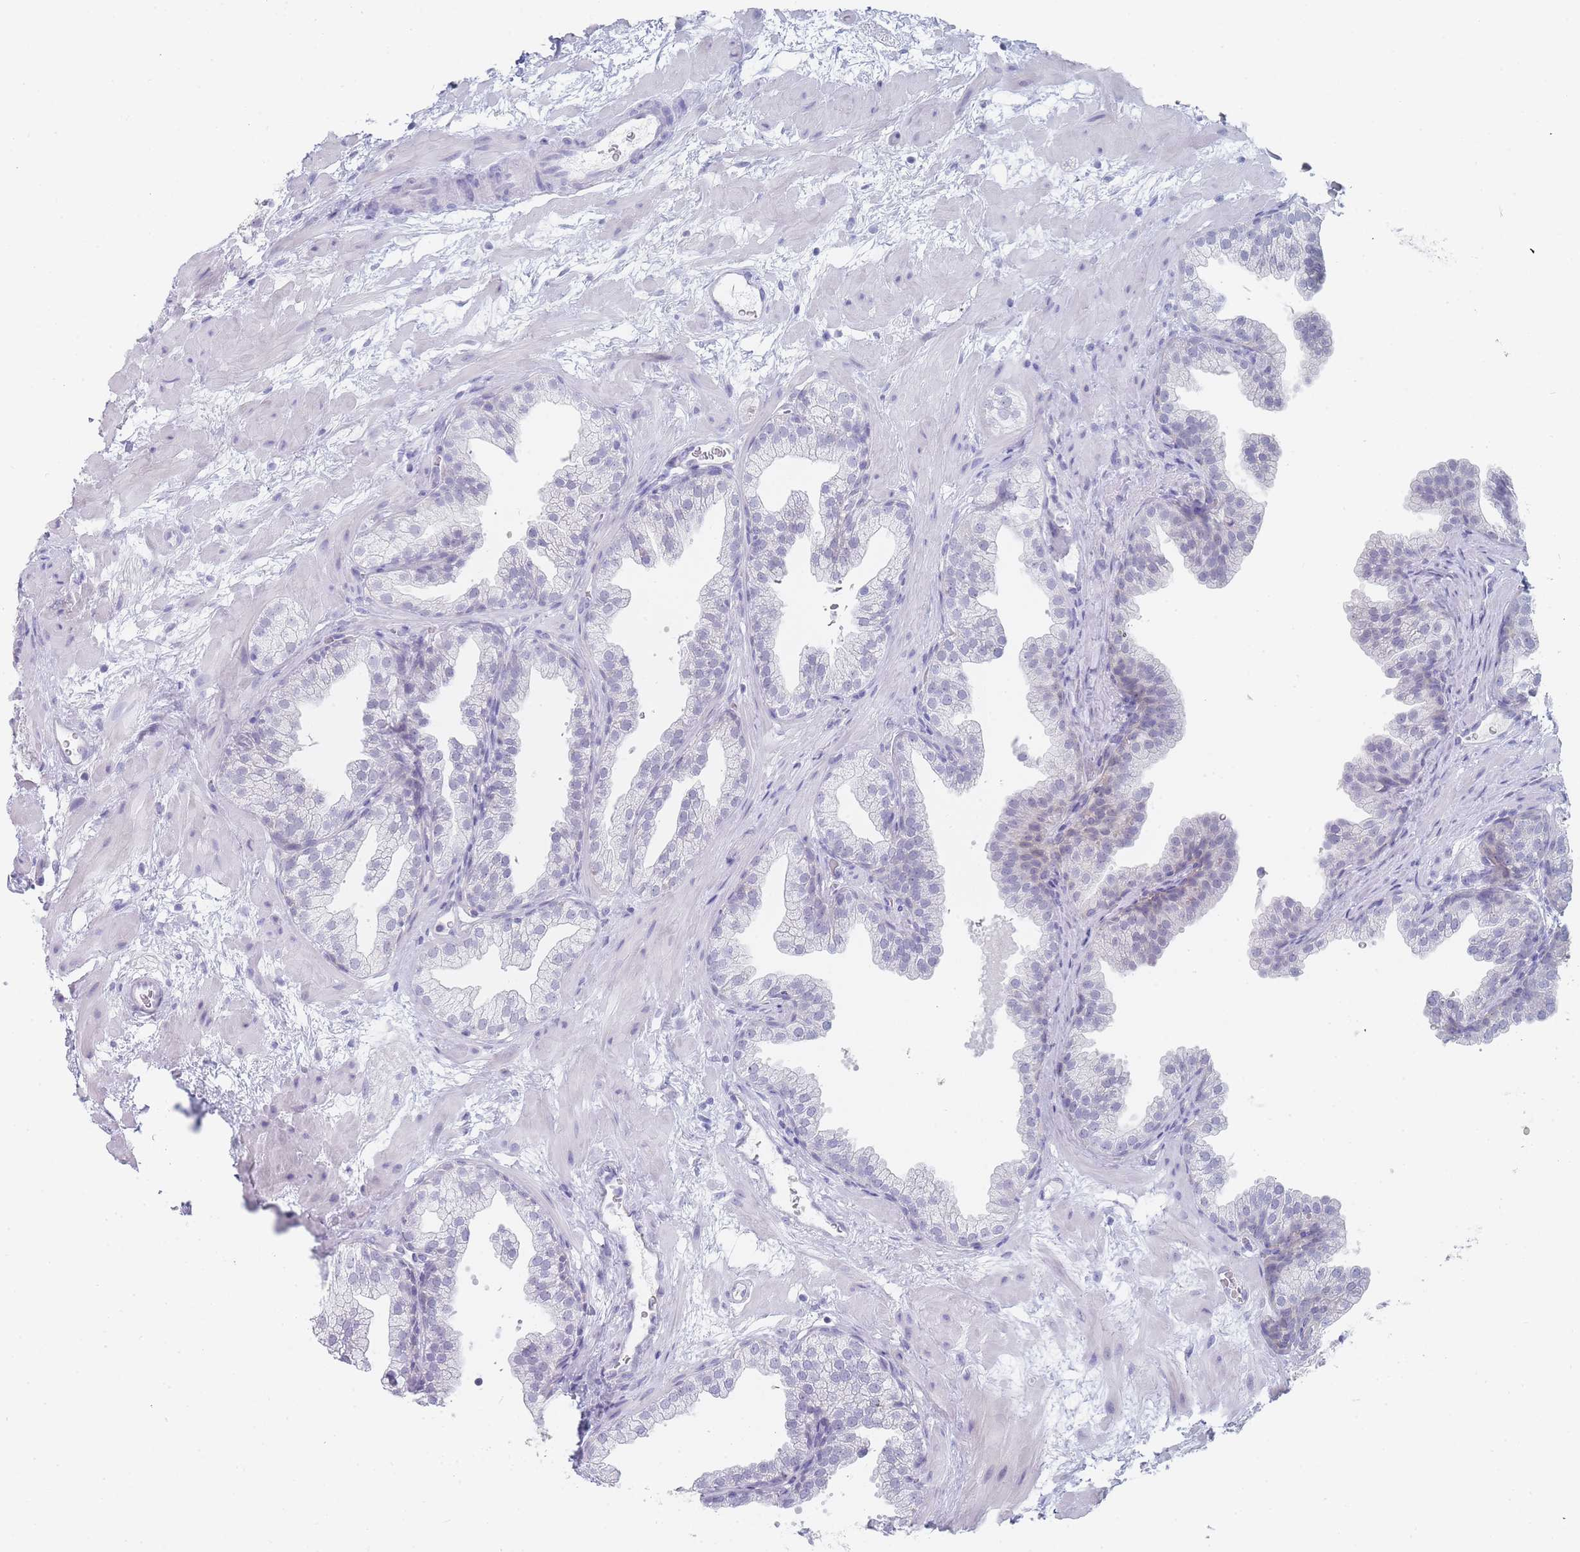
{"staining": {"intensity": "negative", "quantity": "none", "location": "none"}, "tissue": "prostate", "cell_type": "Glandular cells", "image_type": "normal", "snomed": [{"axis": "morphology", "description": "Normal tissue, NOS"}, {"axis": "topography", "description": "Prostate"}], "caption": "The histopathology image shows no staining of glandular cells in unremarkable prostate.", "gene": "IMPG1", "patient": {"sex": "male", "age": 37}}